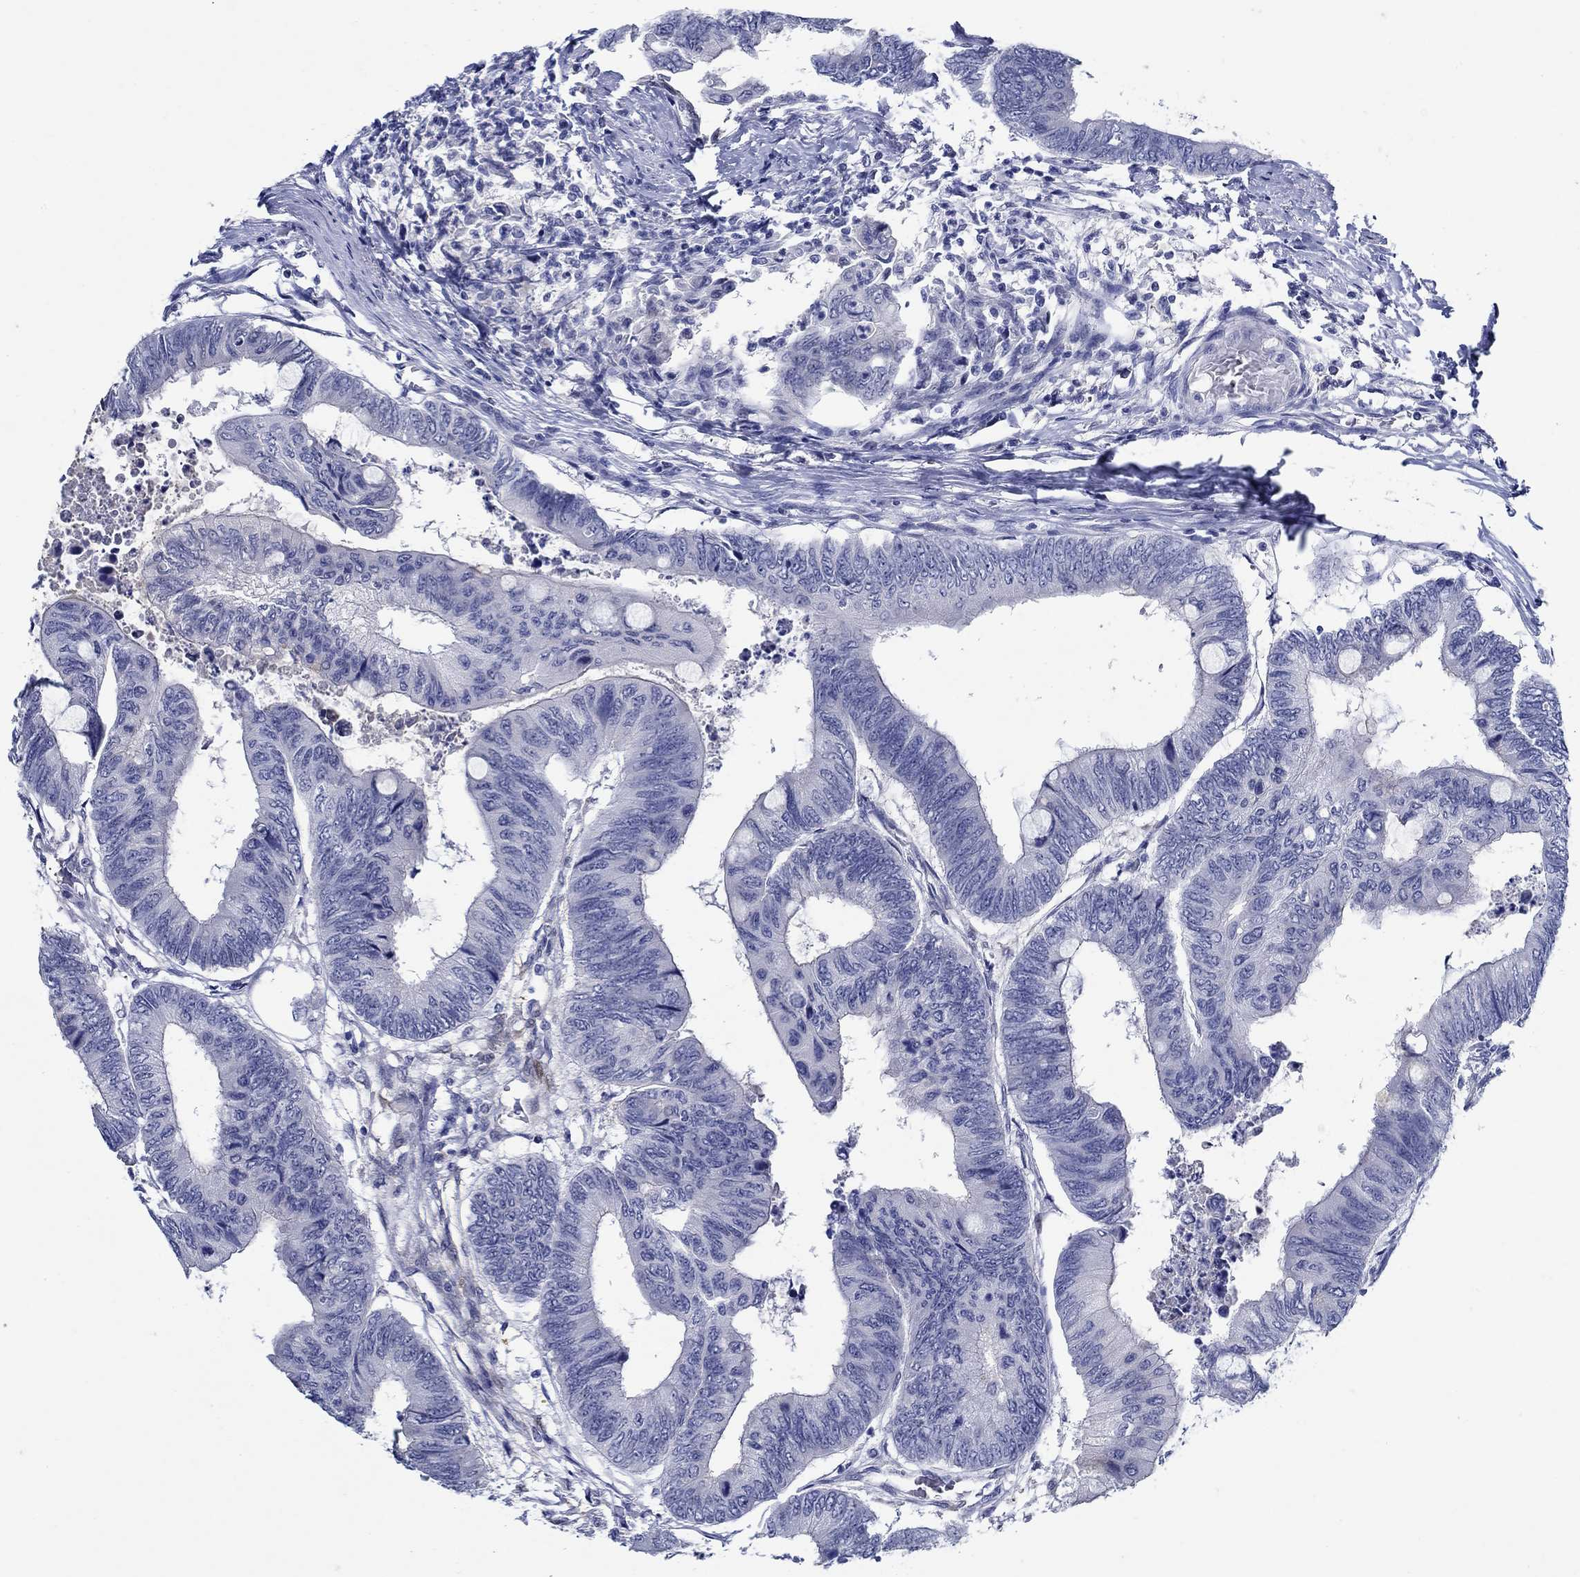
{"staining": {"intensity": "negative", "quantity": "none", "location": "none"}, "tissue": "colorectal cancer", "cell_type": "Tumor cells", "image_type": "cancer", "snomed": [{"axis": "morphology", "description": "Normal tissue, NOS"}, {"axis": "morphology", "description": "Adenocarcinoma, NOS"}, {"axis": "topography", "description": "Rectum"}, {"axis": "topography", "description": "Peripheral nerve tissue"}], "caption": "High magnification brightfield microscopy of adenocarcinoma (colorectal) stained with DAB (3,3'-diaminobenzidine) (brown) and counterstained with hematoxylin (blue): tumor cells show no significant expression.", "gene": "MC2R", "patient": {"sex": "male", "age": 92}}